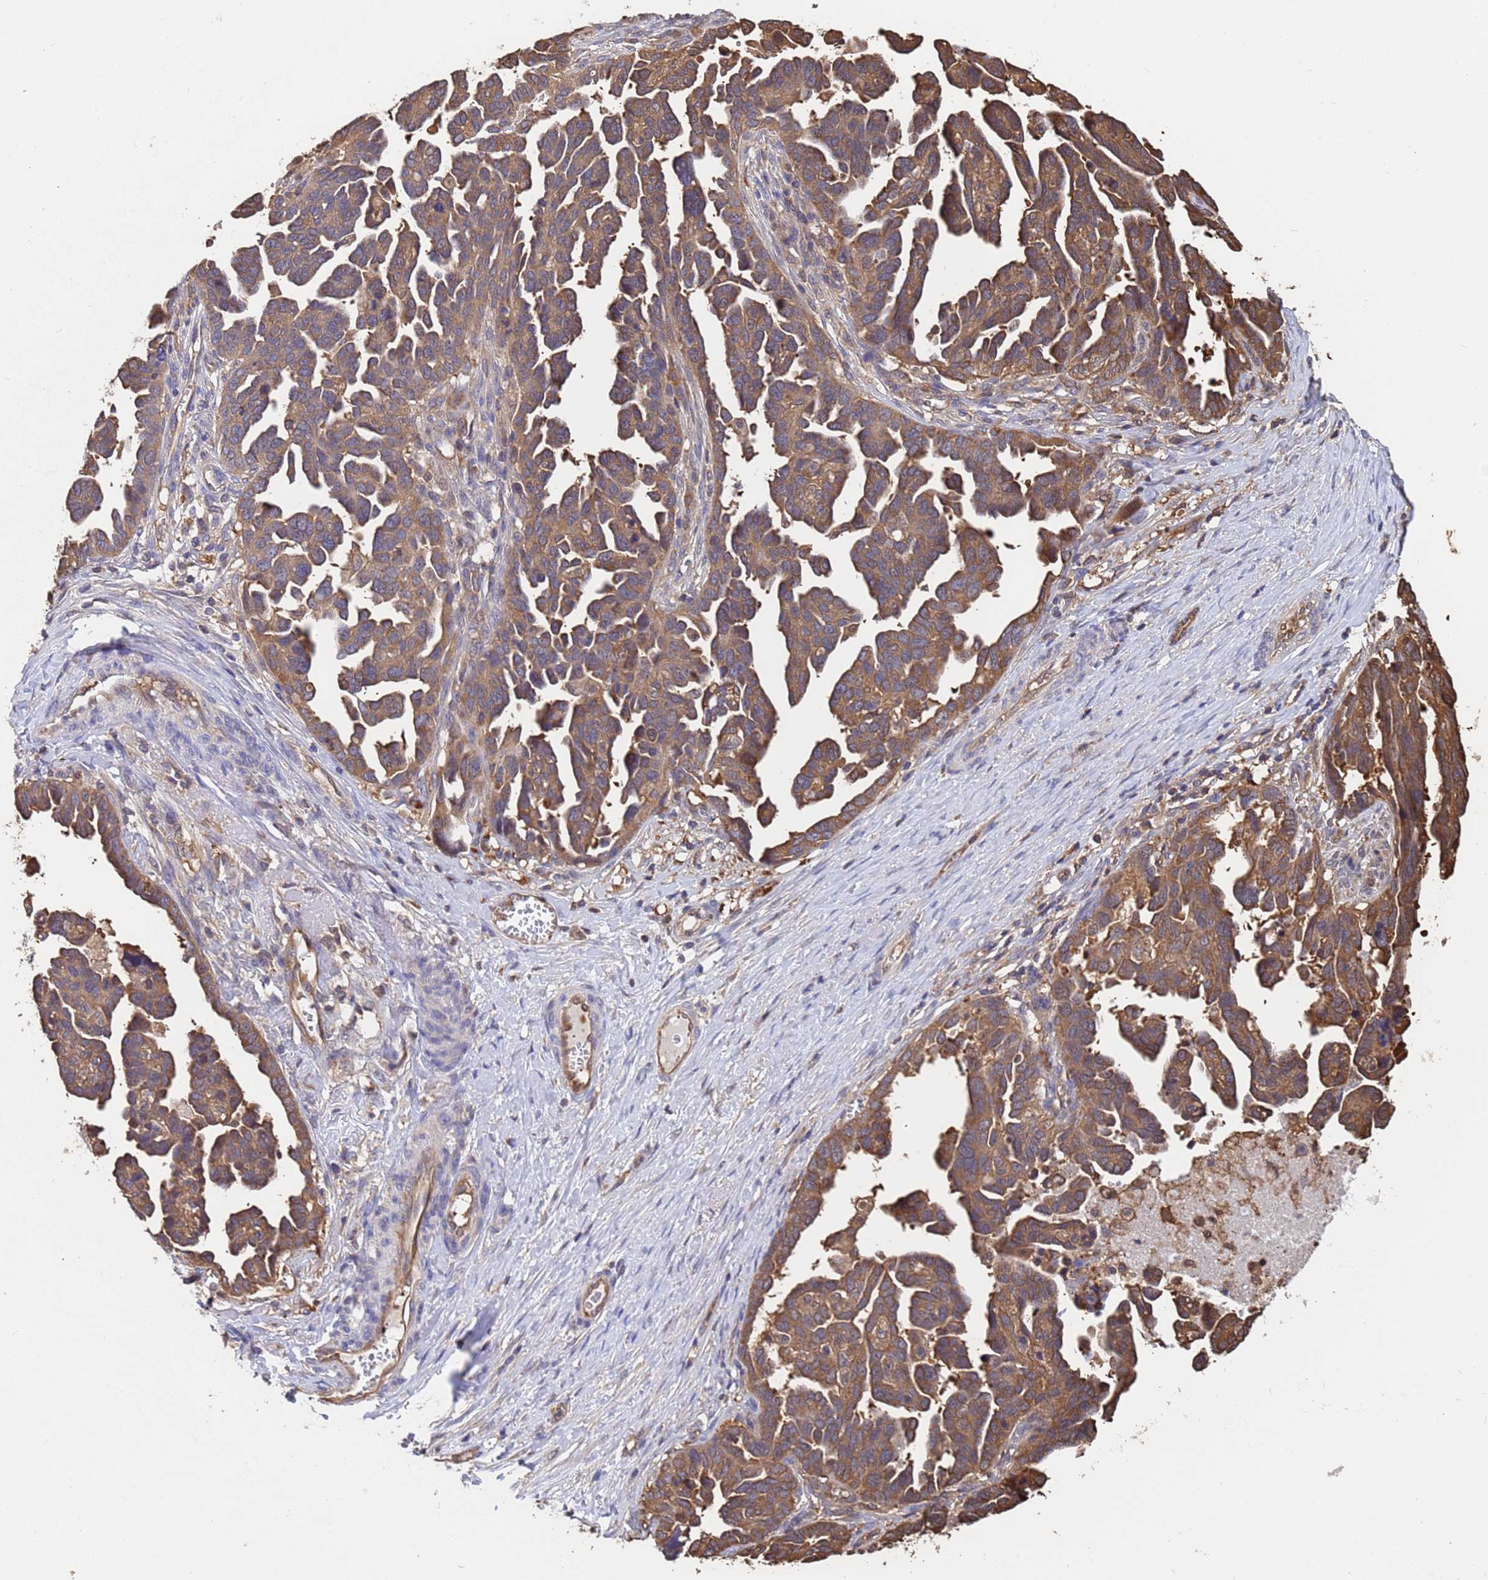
{"staining": {"intensity": "moderate", "quantity": ">75%", "location": "cytoplasmic/membranous"}, "tissue": "ovarian cancer", "cell_type": "Tumor cells", "image_type": "cancer", "snomed": [{"axis": "morphology", "description": "Cystadenocarcinoma, serous, NOS"}, {"axis": "topography", "description": "Ovary"}], "caption": "Protein expression analysis of ovarian cancer (serous cystadenocarcinoma) exhibits moderate cytoplasmic/membranous positivity in about >75% of tumor cells. Immunohistochemistry (ihc) stains the protein of interest in brown and the nuclei are stained blue.", "gene": "FAM25A", "patient": {"sex": "female", "age": 54}}